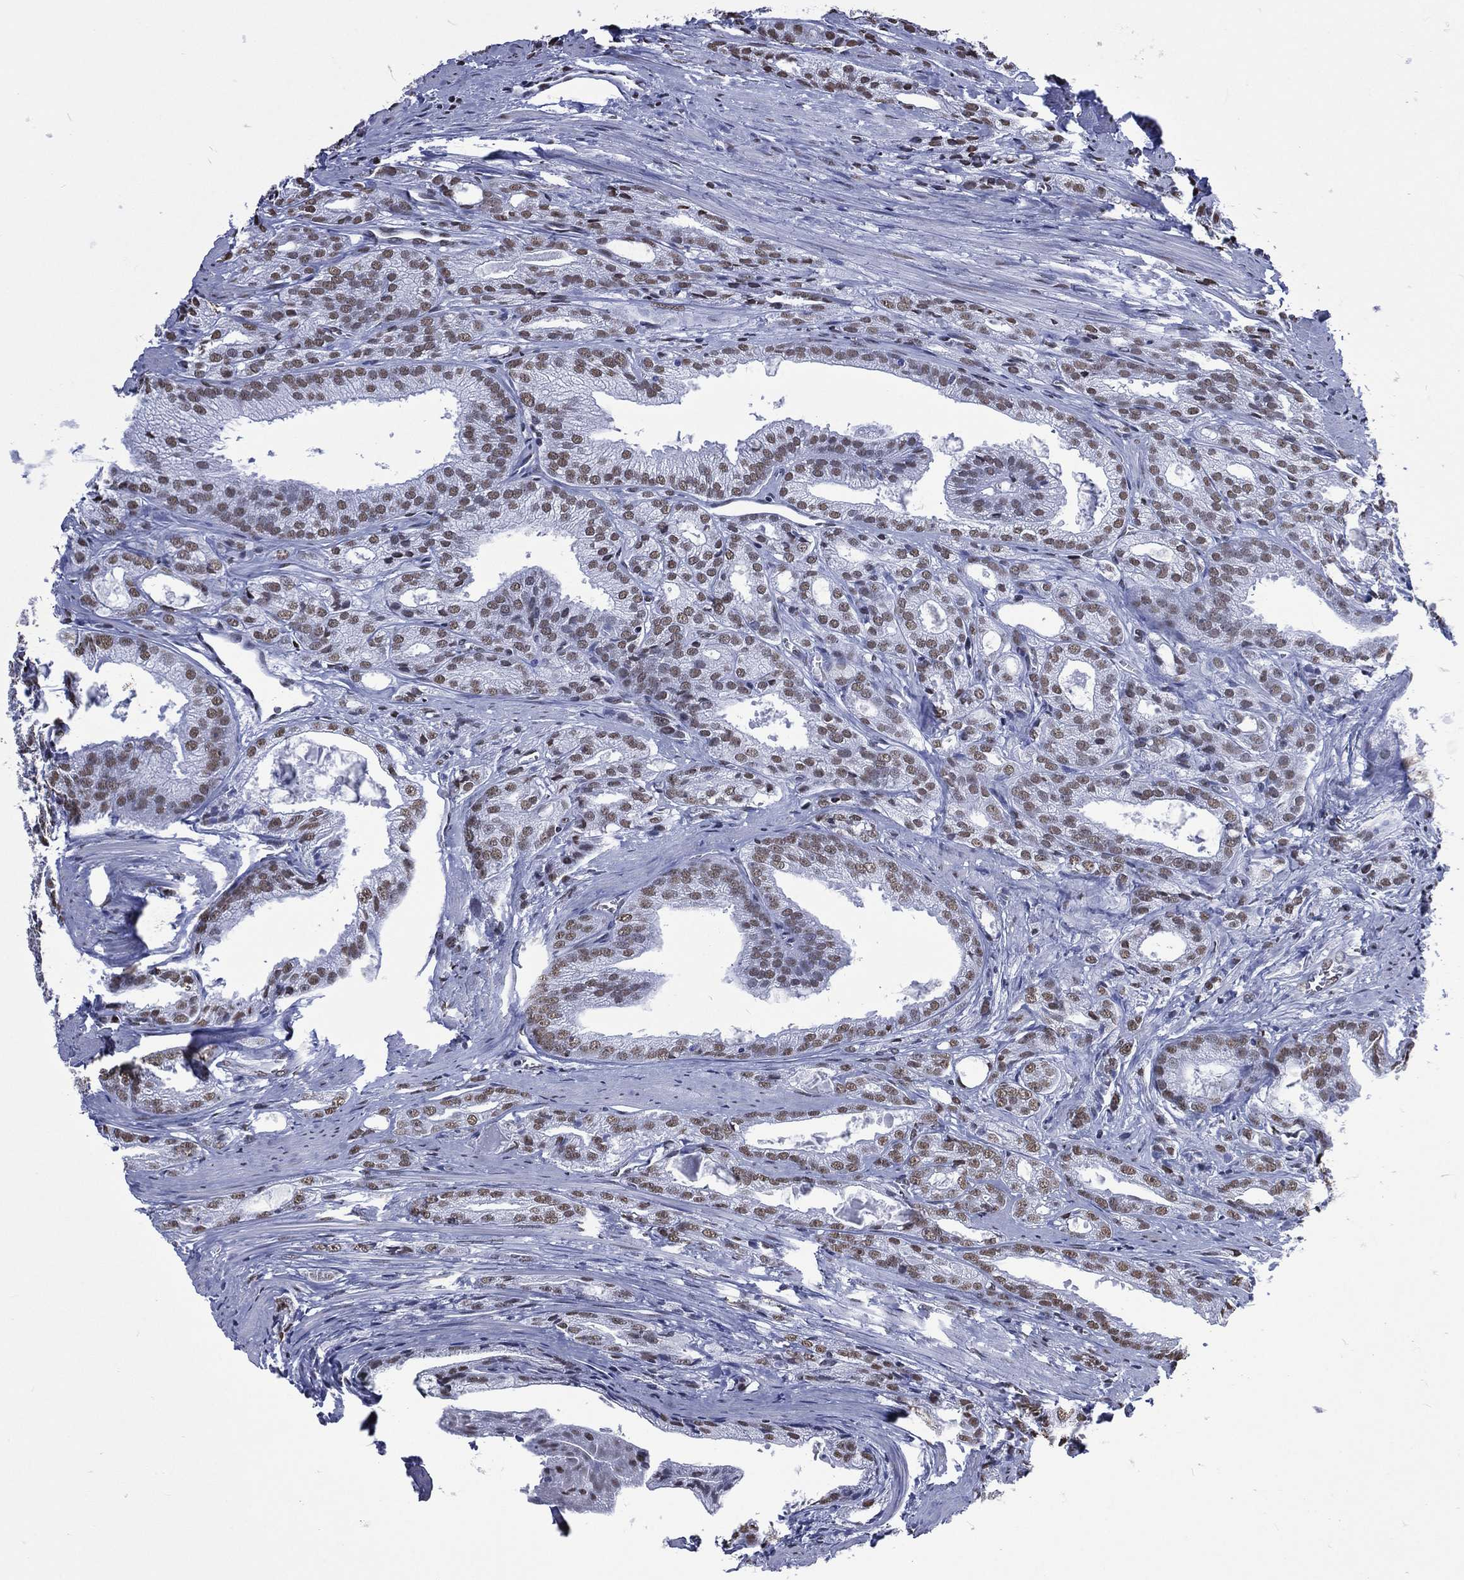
{"staining": {"intensity": "moderate", "quantity": ">75%", "location": "nuclear"}, "tissue": "prostate cancer", "cell_type": "Tumor cells", "image_type": "cancer", "snomed": [{"axis": "morphology", "description": "Adenocarcinoma, NOS"}, {"axis": "morphology", "description": "Adenocarcinoma, High grade"}, {"axis": "topography", "description": "Prostate"}], "caption": "IHC micrograph of neoplastic tissue: human adenocarcinoma (prostate) stained using immunohistochemistry (IHC) exhibits medium levels of moderate protein expression localized specifically in the nuclear of tumor cells, appearing as a nuclear brown color.", "gene": "RETREG2", "patient": {"sex": "male", "age": 70}}